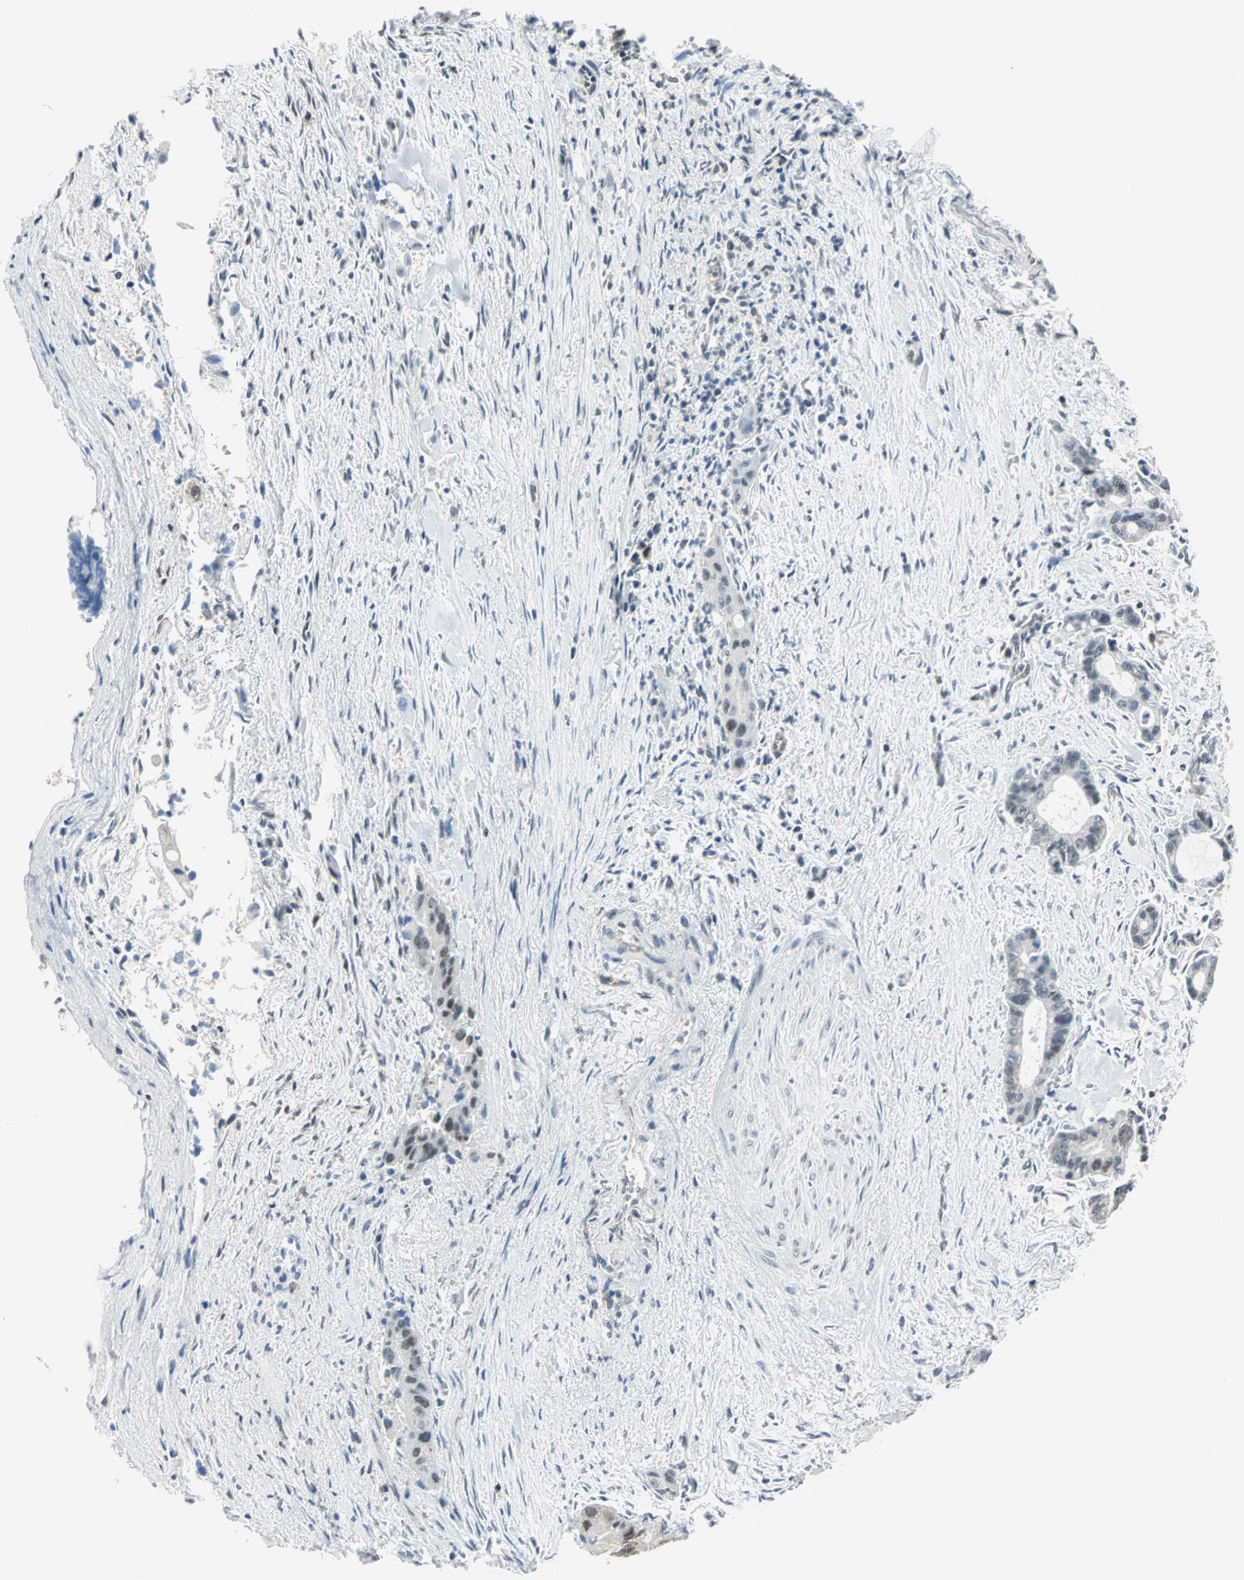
{"staining": {"intensity": "negative", "quantity": "none", "location": "none"}, "tissue": "liver cancer", "cell_type": "Tumor cells", "image_type": "cancer", "snomed": [{"axis": "morphology", "description": "Cholangiocarcinoma"}, {"axis": "topography", "description": "Liver"}], "caption": "Liver cholangiocarcinoma stained for a protein using IHC reveals no expression tumor cells.", "gene": "PIN1", "patient": {"sex": "female", "age": 55}}